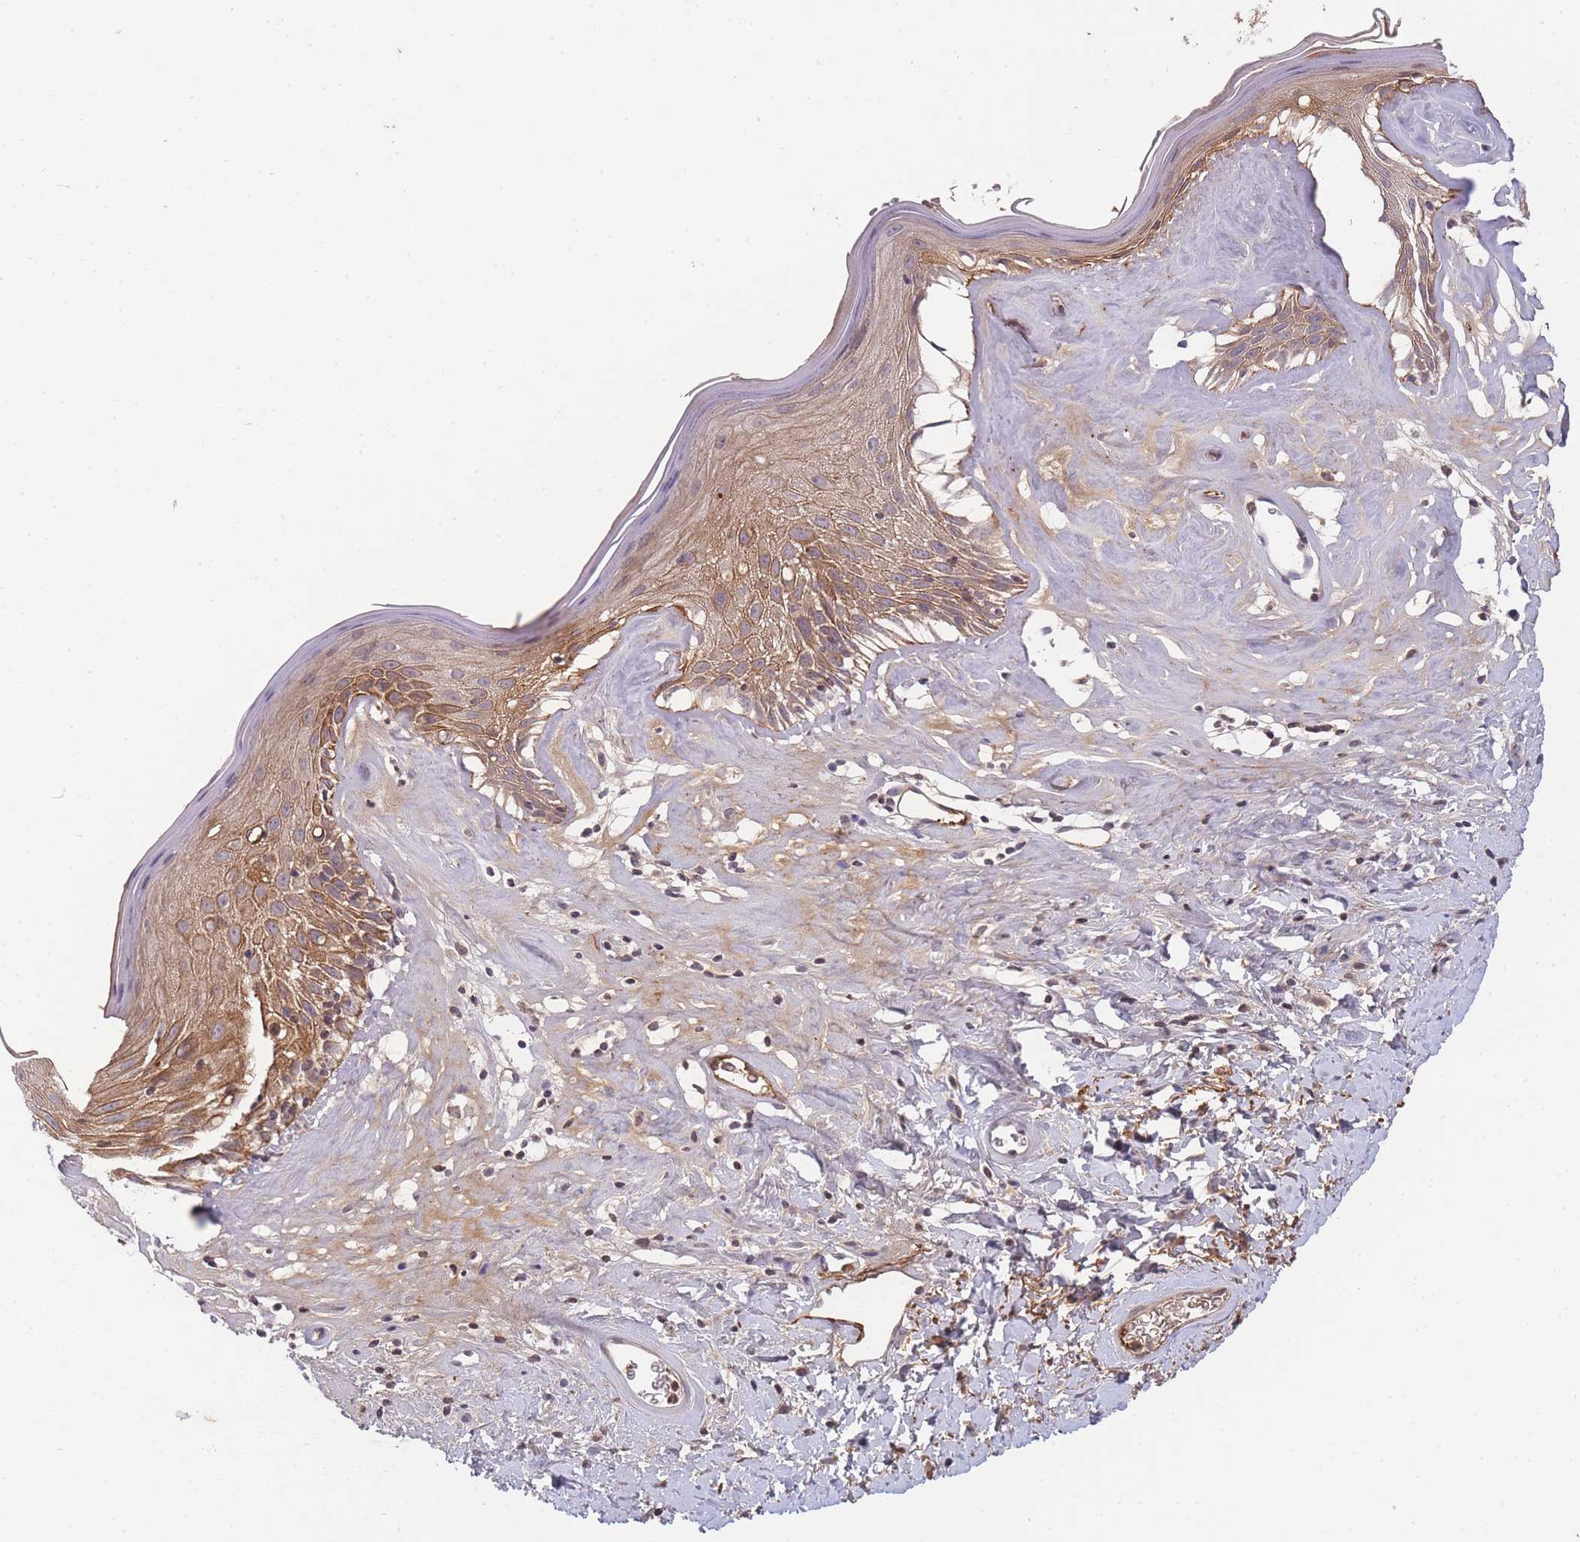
{"staining": {"intensity": "moderate", "quantity": ">75%", "location": "cytoplasmic/membranous"}, "tissue": "skin", "cell_type": "Epidermal cells", "image_type": "normal", "snomed": [{"axis": "morphology", "description": "Normal tissue, NOS"}, {"axis": "morphology", "description": "Inflammation, NOS"}, {"axis": "topography", "description": "Vulva"}], "caption": "Protein staining of unremarkable skin shows moderate cytoplasmic/membranous expression in about >75% of epidermal cells.", "gene": "RALGDS", "patient": {"sex": "female", "age": 86}}